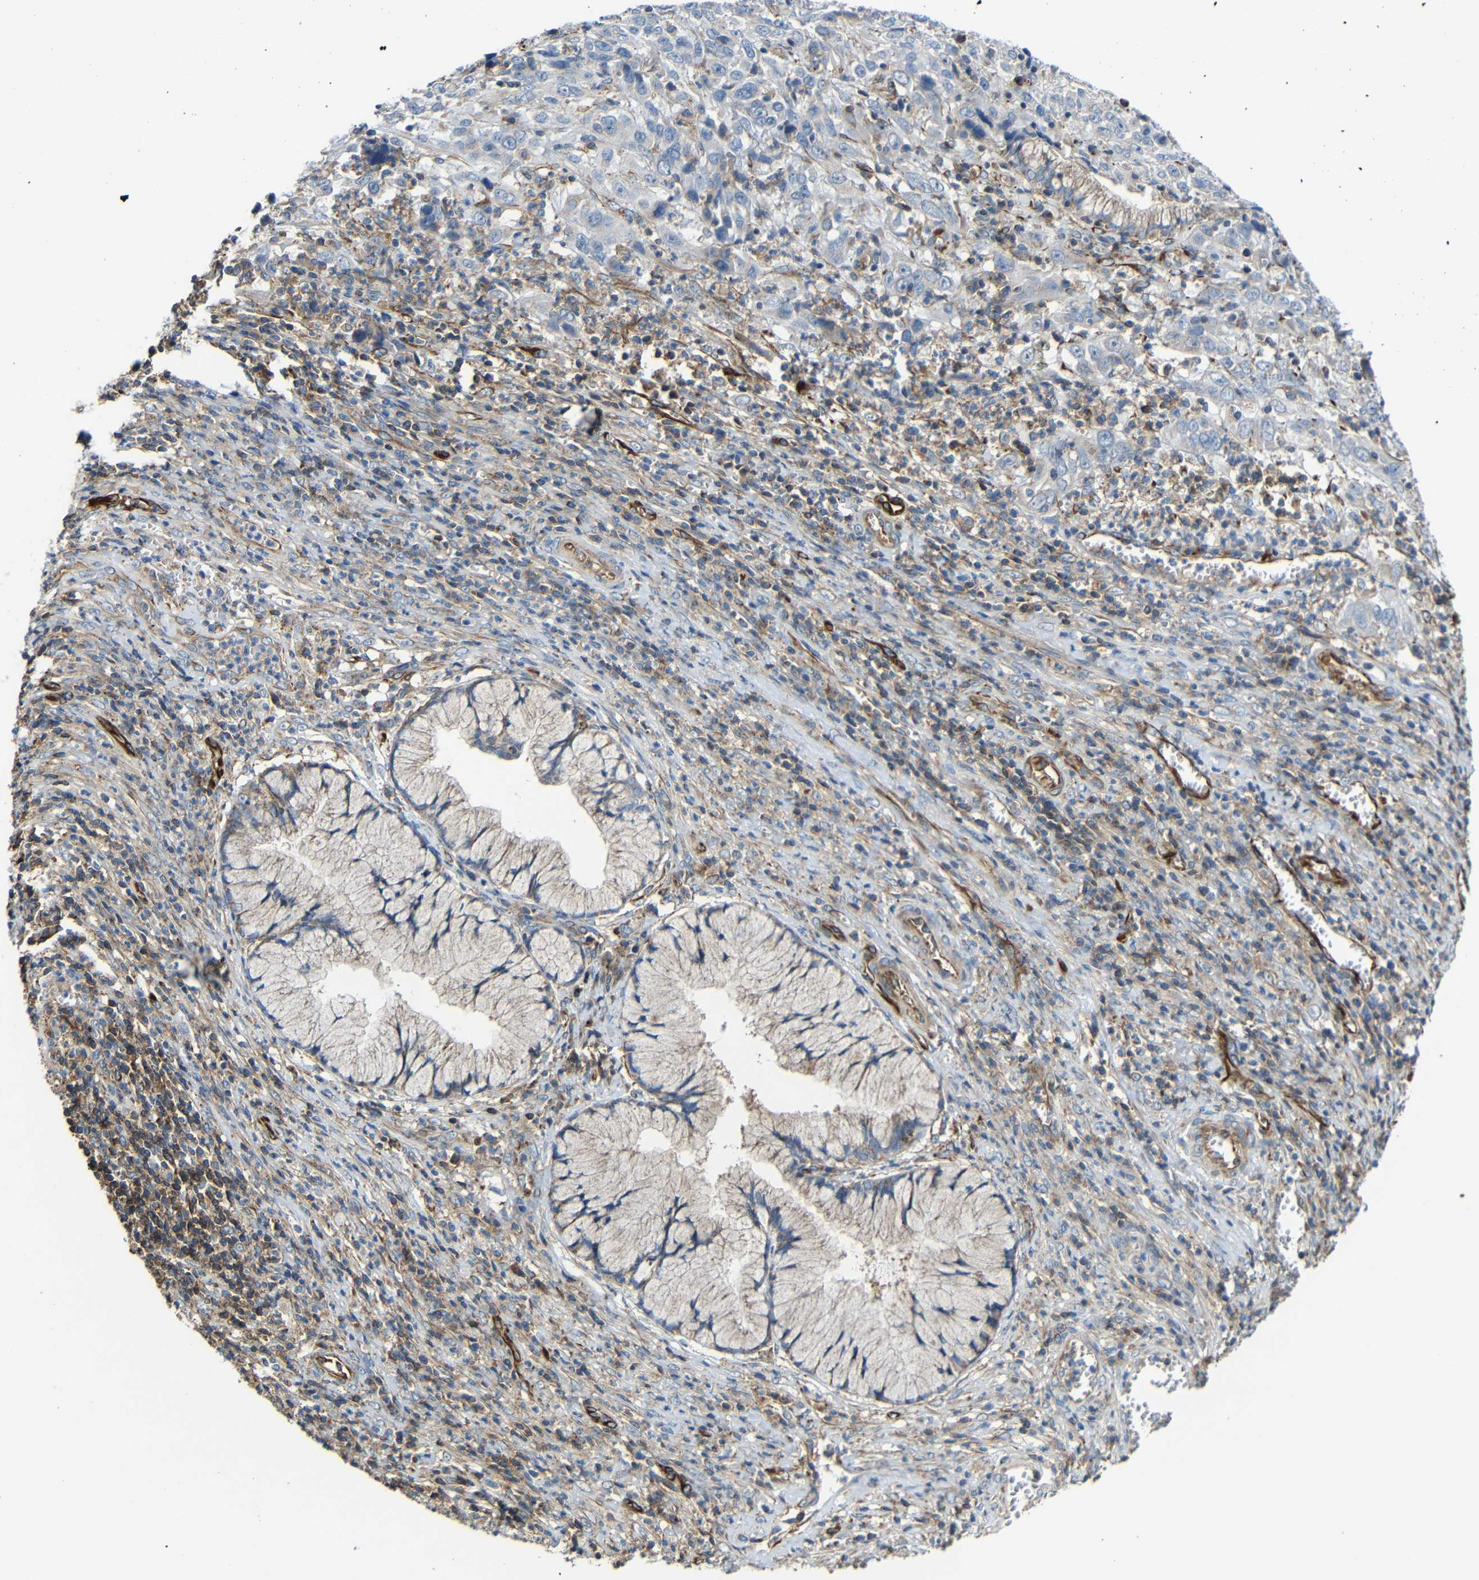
{"staining": {"intensity": "weak", "quantity": "25%-75%", "location": "cytoplasmic/membranous"}, "tissue": "cervical cancer", "cell_type": "Tumor cells", "image_type": "cancer", "snomed": [{"axis": "morphology", "description": "Squamous cell carcinoma, NOS"}, {"axis": "topography", "description": "Cervix"}], "caption": "Squamous cell carcinoma (cervical) stained with a protein marker exhibits weak staining in tumor cells.", "gene": "IGSF10", "patient": {"sex": "female", "age": 32}}